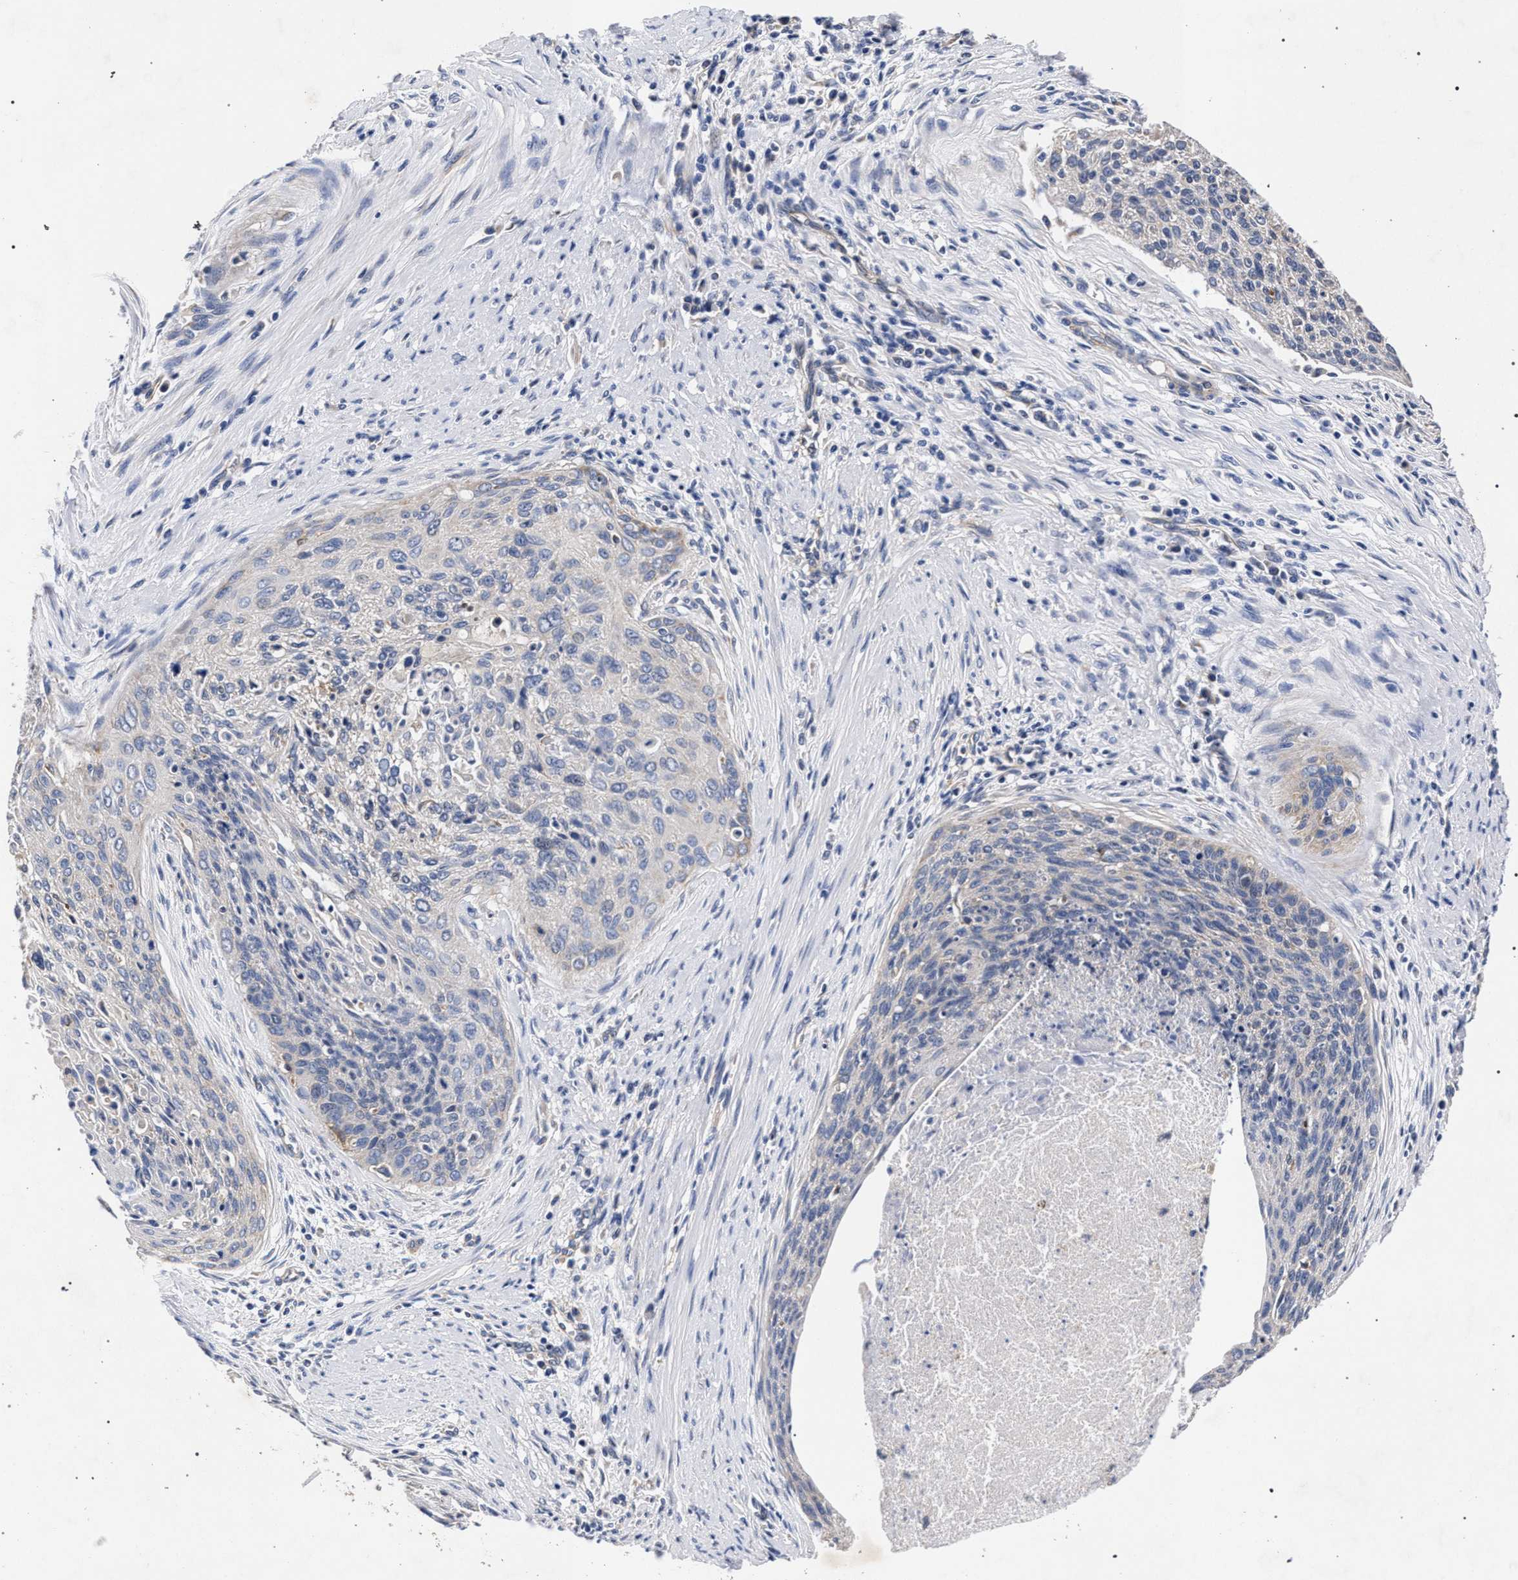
{"staining": {"intensity": "negative", "quantity": "none", "location": "none"}, "tissue": "cervical cancer", "cell_type": "Tumor cells", "image_type": "cancer", "snomed": [{"axis": "morphology", "description": "Squamous cell carcinoma, NOS"}, {"axis": "topography", "description": "Cervix"}], "caption": "Immunohistochemical staining of cervical squamous cell carcinoma displays no significant staining in tumor cells.", "gene": "CFAP95", "patient": {"sex": "female", "age": 55}}